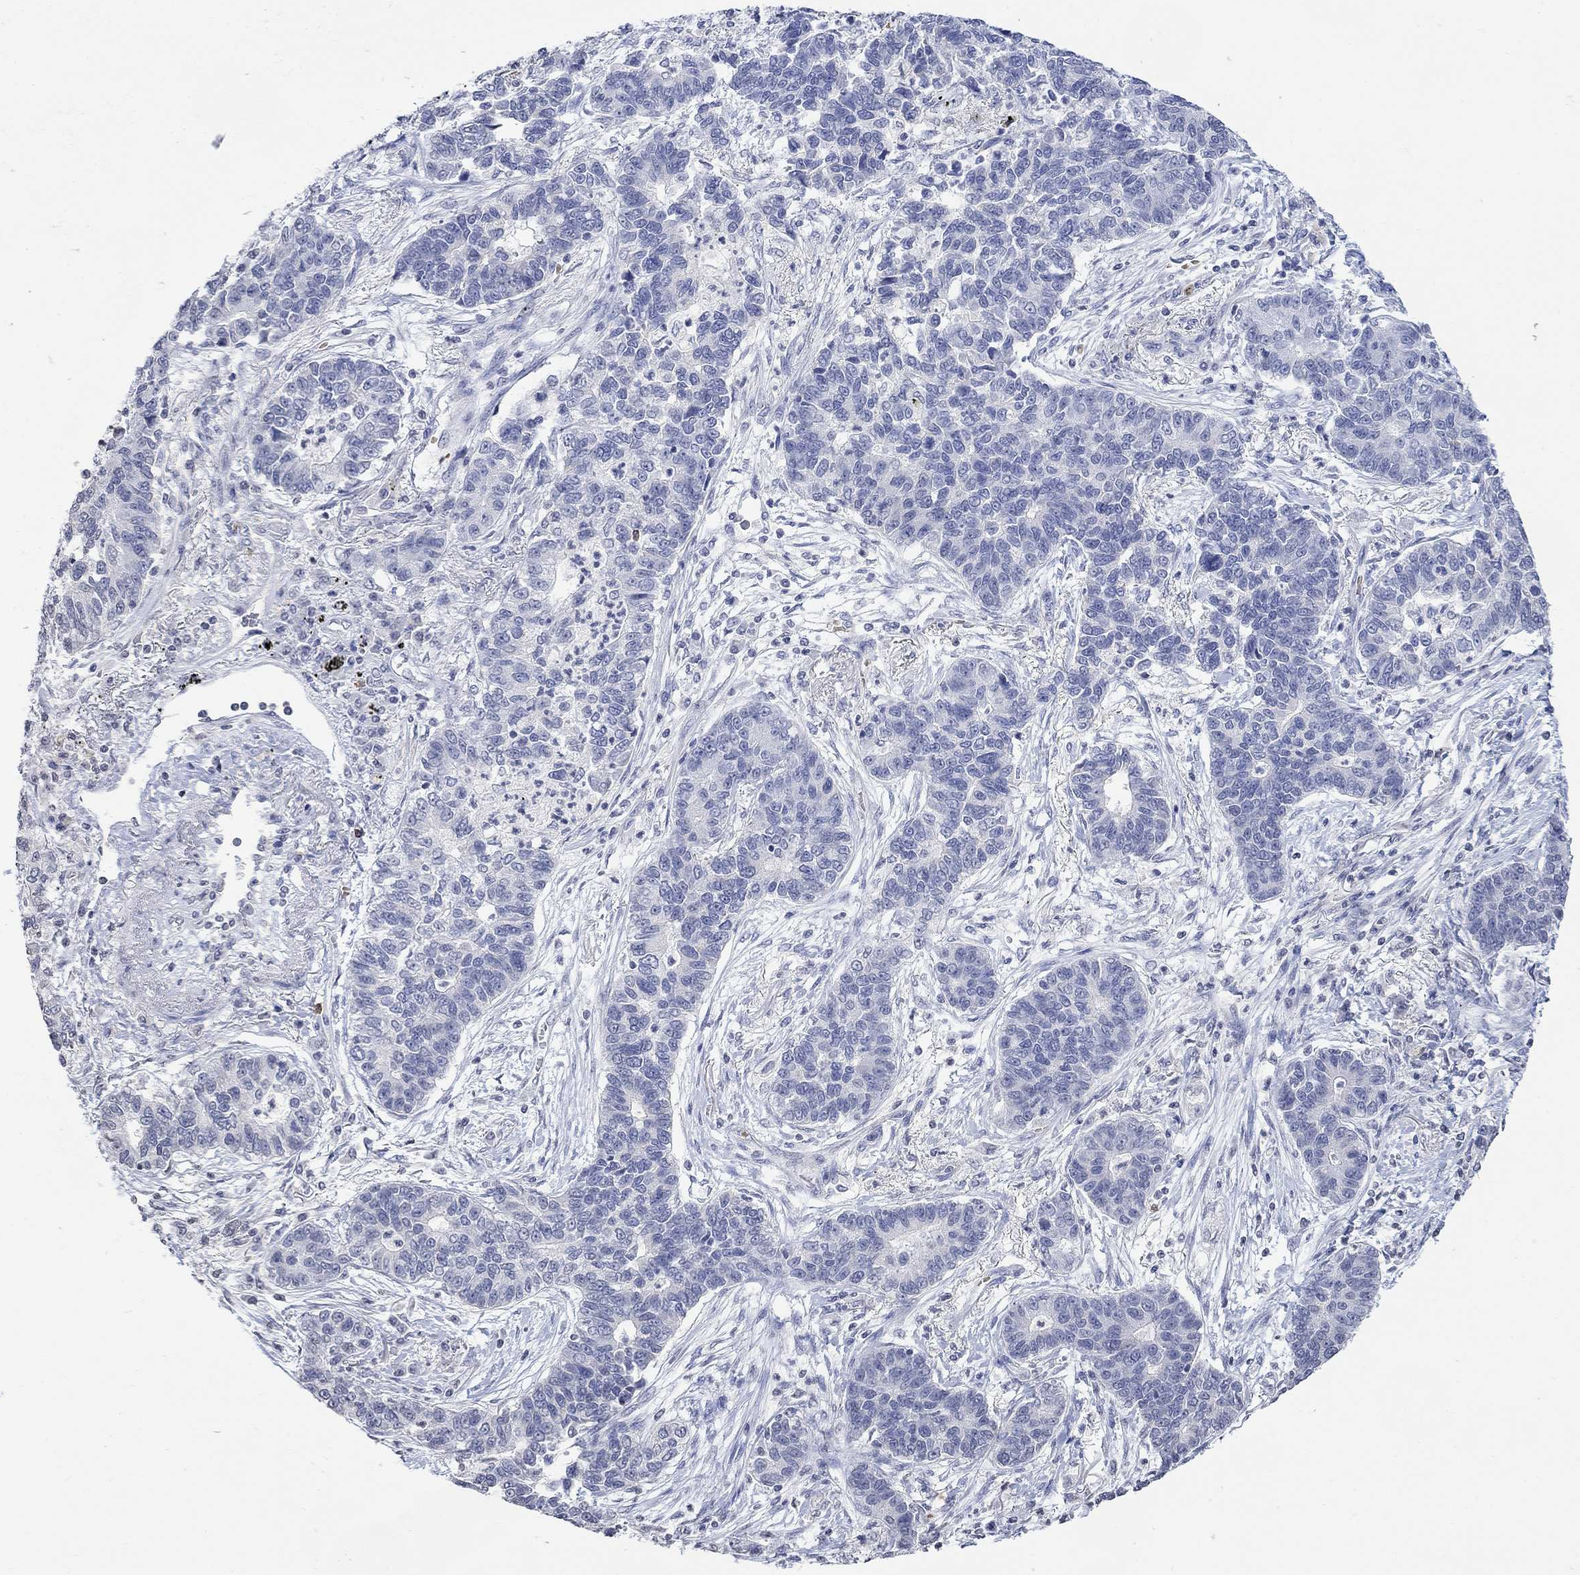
{"staining": {"intensity": "negative", "quantity": "none", "location": "none"}, "tissue": "lung cancer", "cell_type": "Tumor cells", "image_type": "cancer", "snomed": [{"axis": "morphology", "description": "Adenocarcinoma, NOS"}, {"axis": "topography", "description": "Lung"}], "caption": "Immunohistochemical staining of lung cancer (adenocarcinoma) demonstrates no significant positivity in tumor cells. (DAB (3,3'-diaminobenzidine) immunohistochemistry, high magnification).", "gene": "TMEM255A", "patient": {"sex": "female", "age": 57}}